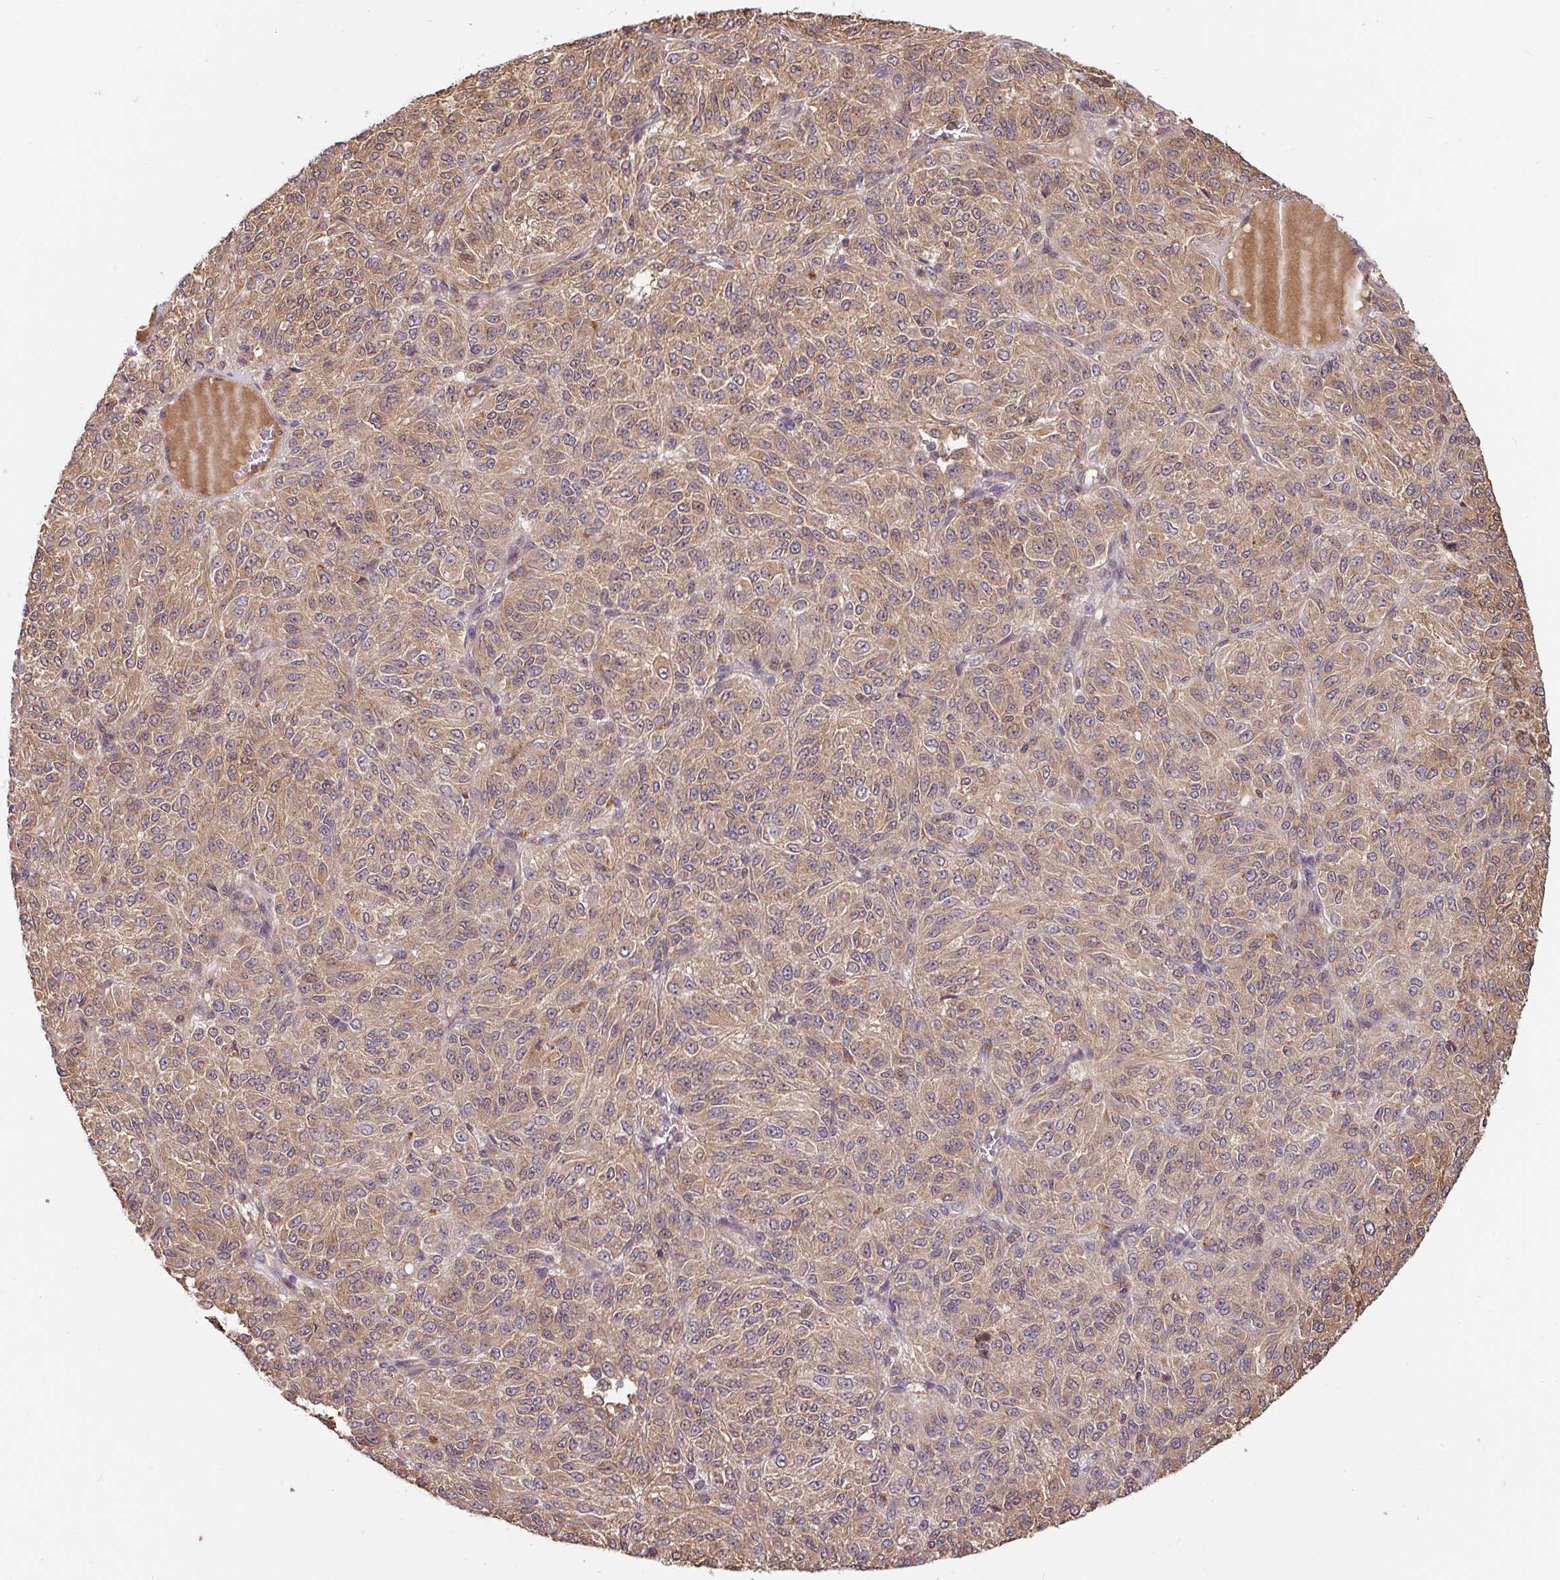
{"staining": {"intensity": "weak", "quantity": ">75%", "location": "cytoplasmic/membranous"}, "tissue": "melanoma", "cell_type": "Tumor cells", "image_type": "cancer", "snomed": [{"axis": "morphology", "description": "Malignant melanoma, Metastatic site"}, {"axis": "topography", "description": "Brain"}], "caption": "Malignant melanoma (metastatic site) stained with IHC shows weak cytoplasmic/membranous expression in approximately >75% of tumor cells.", "gene": "SHB", "patient": {"sex": "female", "age": 56}}